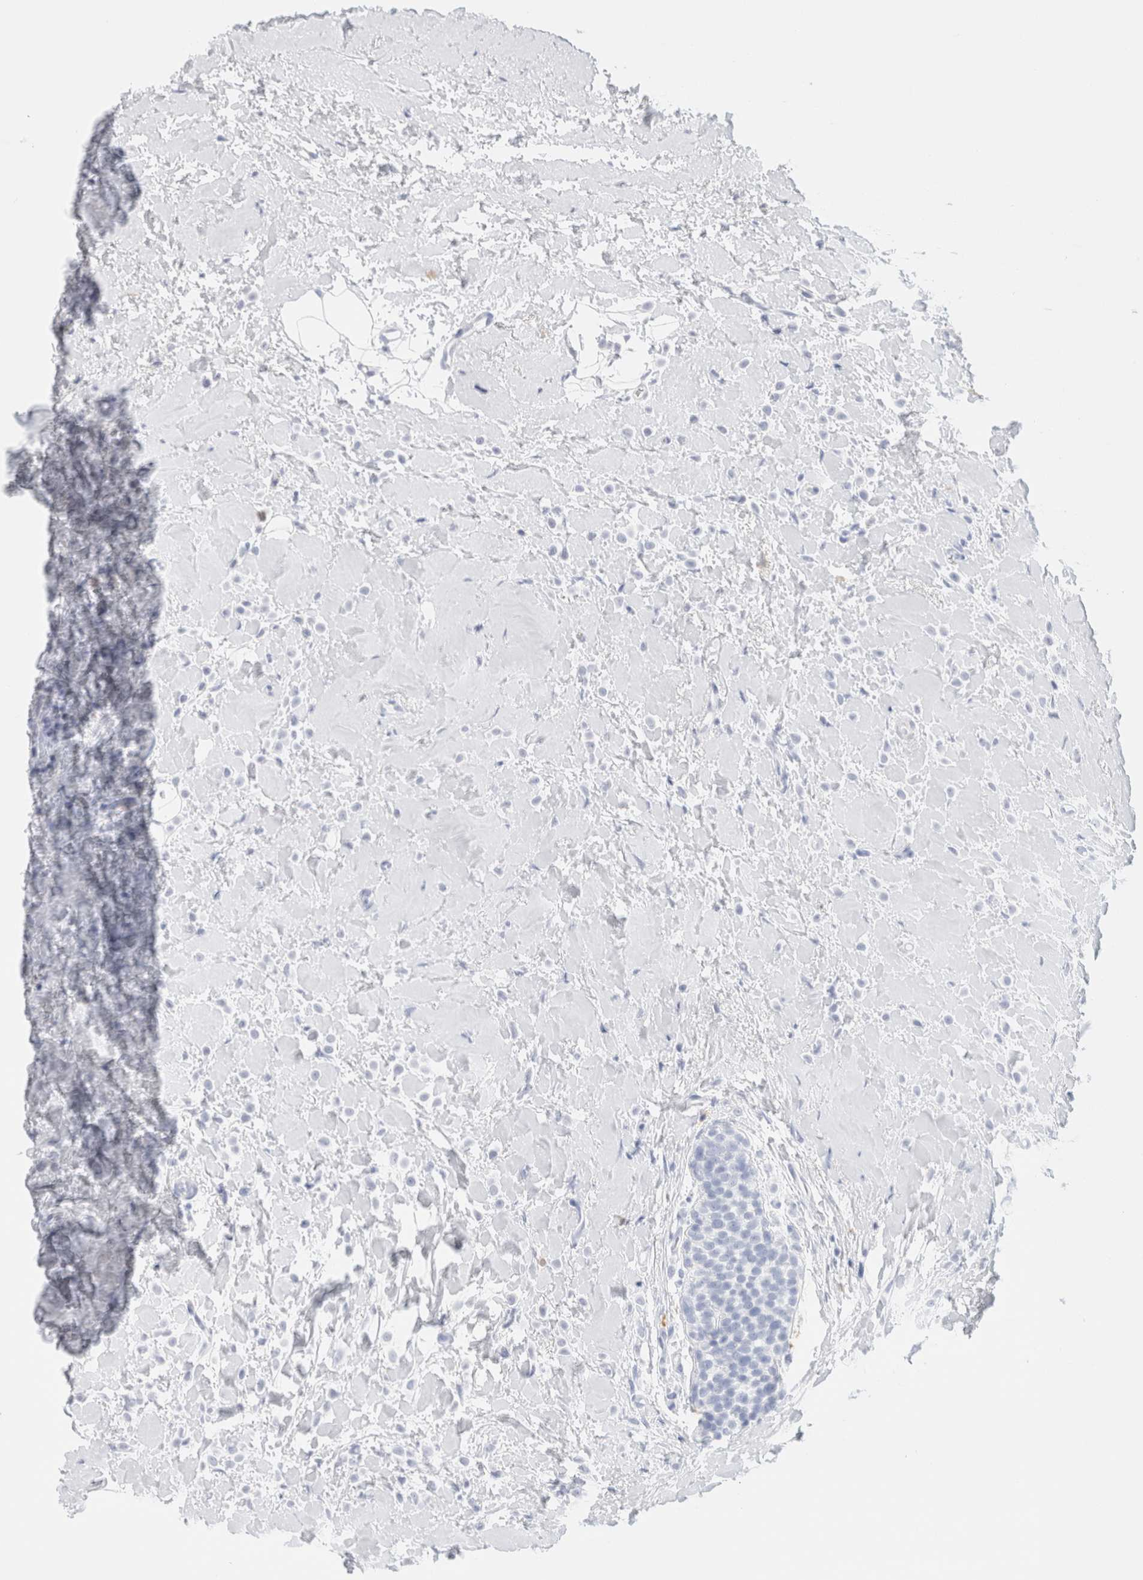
{"staining": {"intensity": "negative", "quantity": "none", "location": "none"}, "tissue": "breast cancer", "cell_type": "Tumor cells", "image_type": "cancer", "snomed": [{"axis": "morphology", "description": "Normal tissue, NOS"}, {"axis": "morphology", "description": "Lobular carcinoma"}, {"axis": "topography", "description": "Breast"}], "caption": "The histopathology image reveals no staining of tumor cells in breast lobular carcinoma.", "gene": "ARG1", "patient": {"sex": "female", "age": 50}}